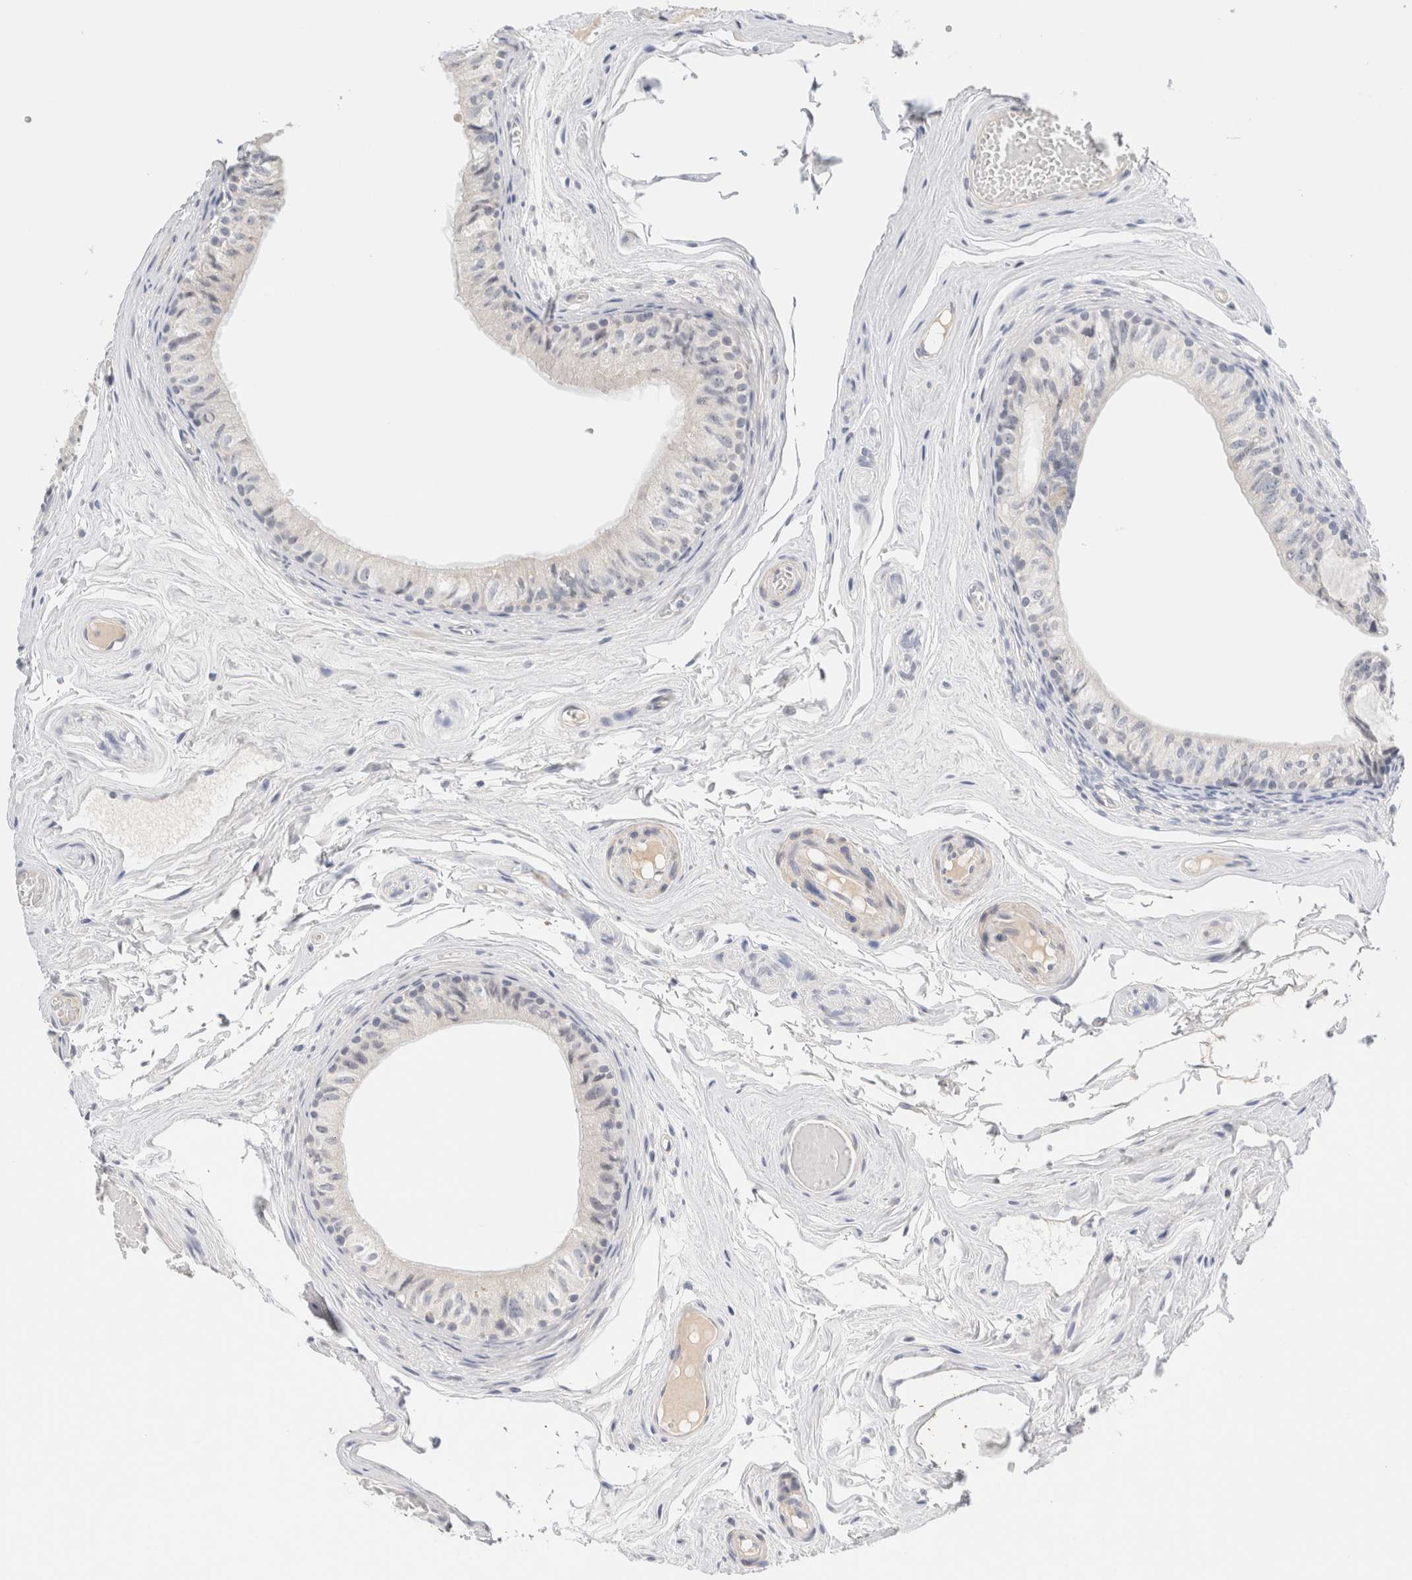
{"staining": {"intensity": "negative", "quantity": "none", "location": "none"}, "tissue": "epididymis", "cell_type": "Glandular cells", "image_type": "normal", "snomed": [{"axis": "morphology", "description": "Normal tissue, NOS"}, {"axis": "topography", "description": "Epididymis"}], "caption": "A high-resolution image shows immunohistochemistry staining of benign epididymis, which demonstrates no significant staining in glandular cells. Brightfield microscopy of immunohistochemistry (IHC) stained with DAB (brown) and hematoxylin (blue), captured at high magnification.", "gene": "SPRTN", "patient": {"sex": "male", "age": 79}}